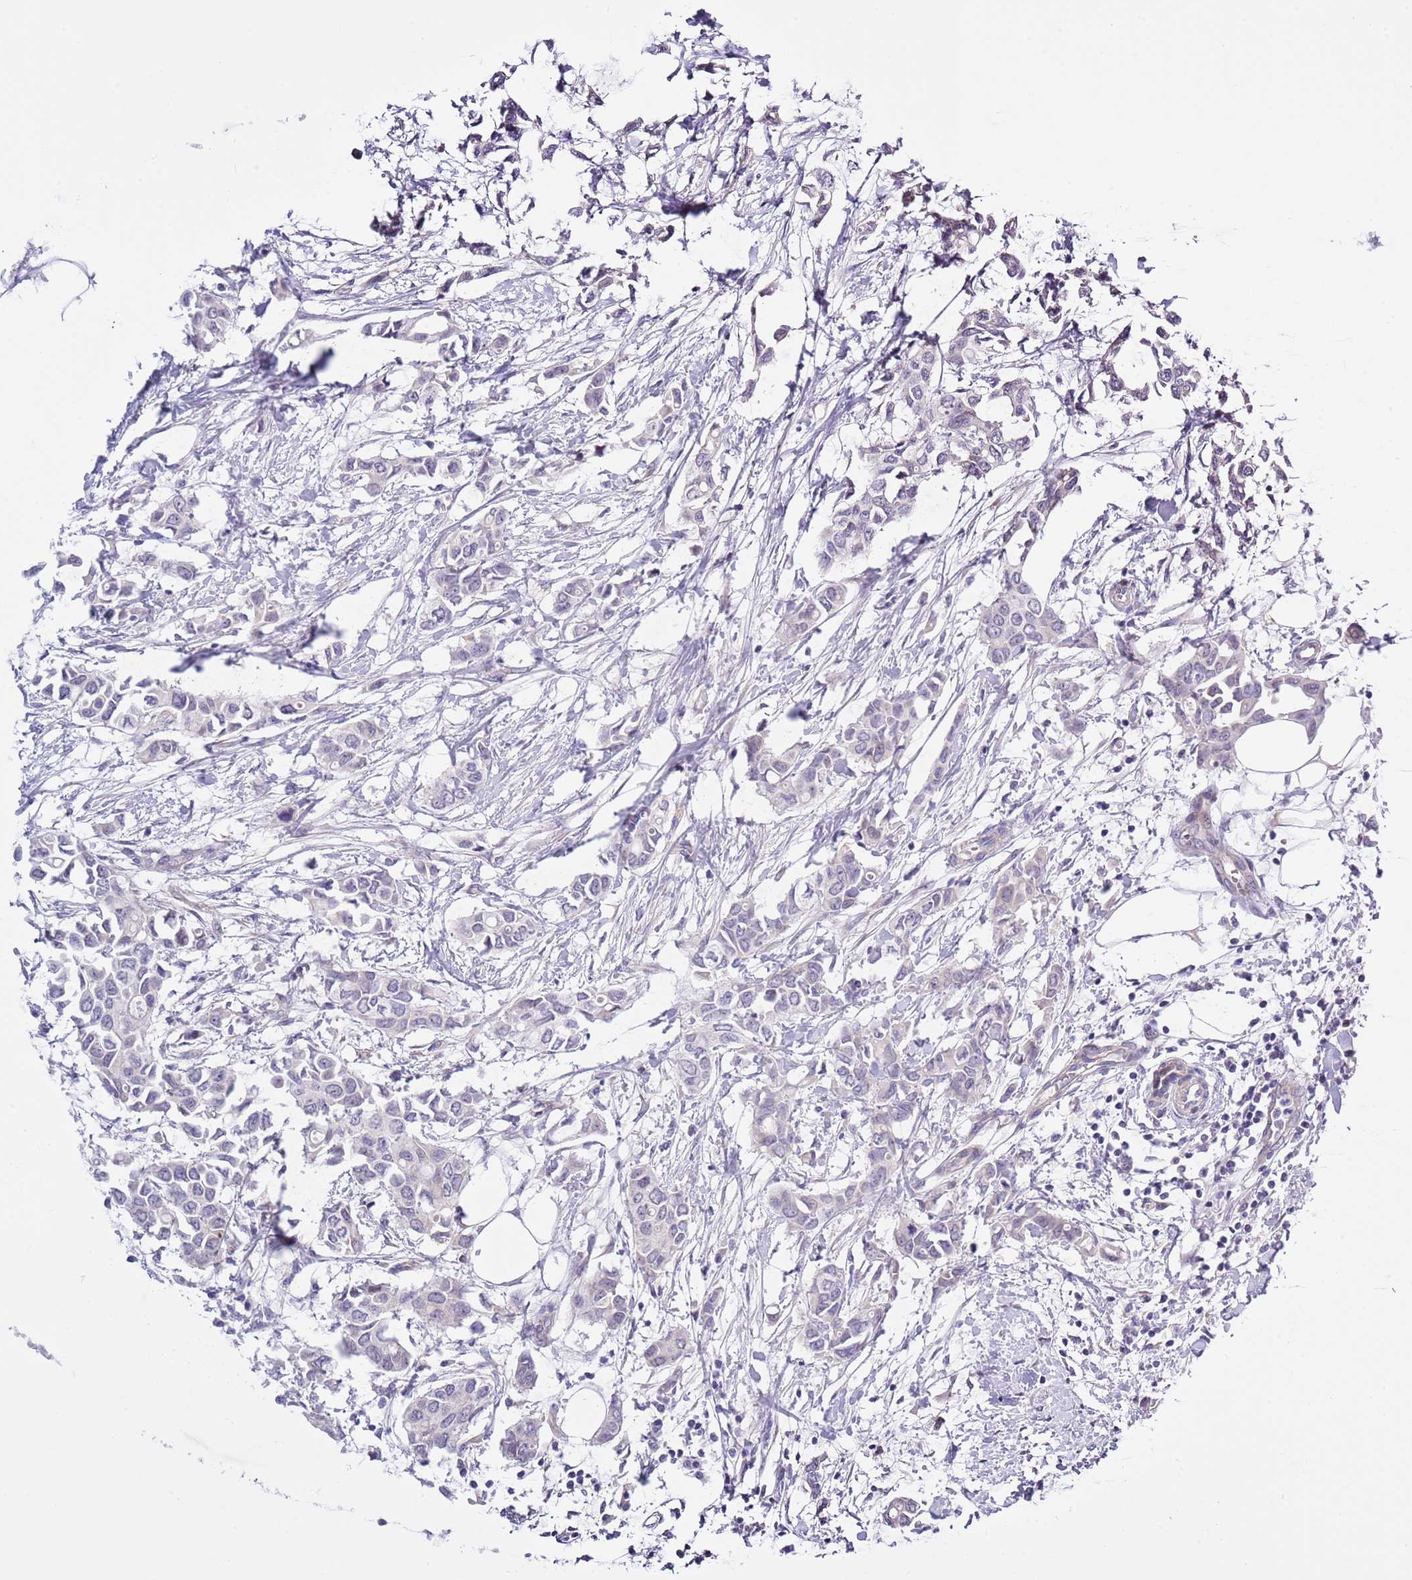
{"staining": {"intensity": "negative", "quantity": "none", "location": "none"}, "tissue": "breast cancer", "cell_type": "Tumor cells", "image_type": "cancer", "snomed": [{"axis": "morphology", "description": "Duct carcinoma"}, {"axis": "topography", "description": "Breast"}], "caption": "Immunohistochemical staining of human breast cancer displays no significant staining in tumor cells.", "gene": "NET1", "patient": {"sex": "female", "age": 41}}